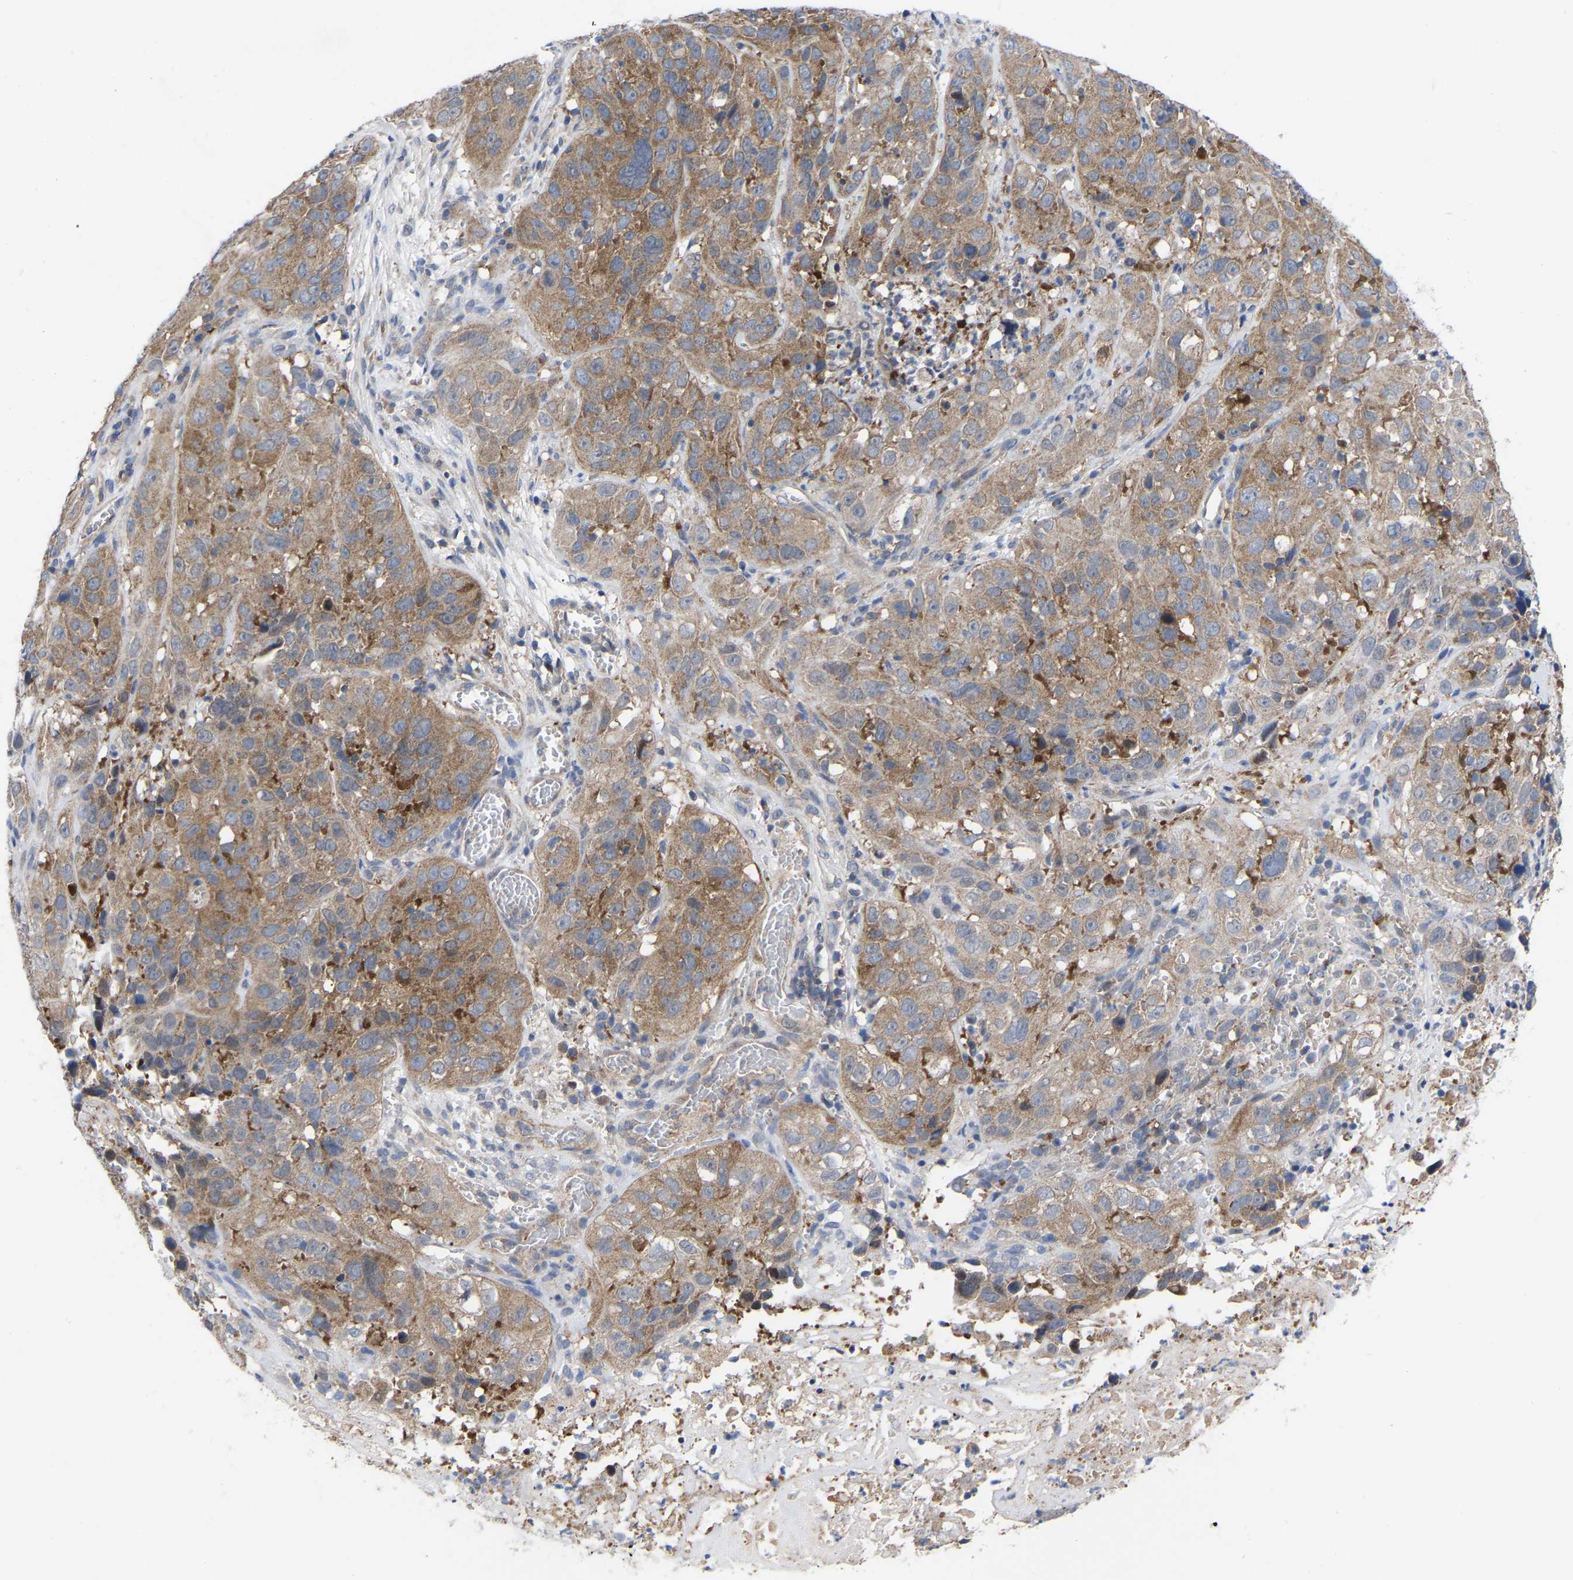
{"staining": {"intensity": "weak", "quantity": ">75%", "location": "cytoplasmic/membranous"}, "tissue": "cervical cancer", "cell_type": "Tumor cells", "image_type": "cancer", "snomed": [{"axis": "morphology", "description": "Squamous cell carcinoma, NOS"}, {"axis": "topography", "description": "Cervix"}], "caption": "Immunohistochemistry histopathology image of neoplastic tissue: human cervical cancer stained using immunohistochemistry (IHC) exhibits low levels of weak protein expression localized specifically in the cytoplasmic/membranous of tumor cells, appearing as a cytoplasmic/membranous brown color.", "gene": "TCP1", "patient": {"sex": "female", "age": 32}}